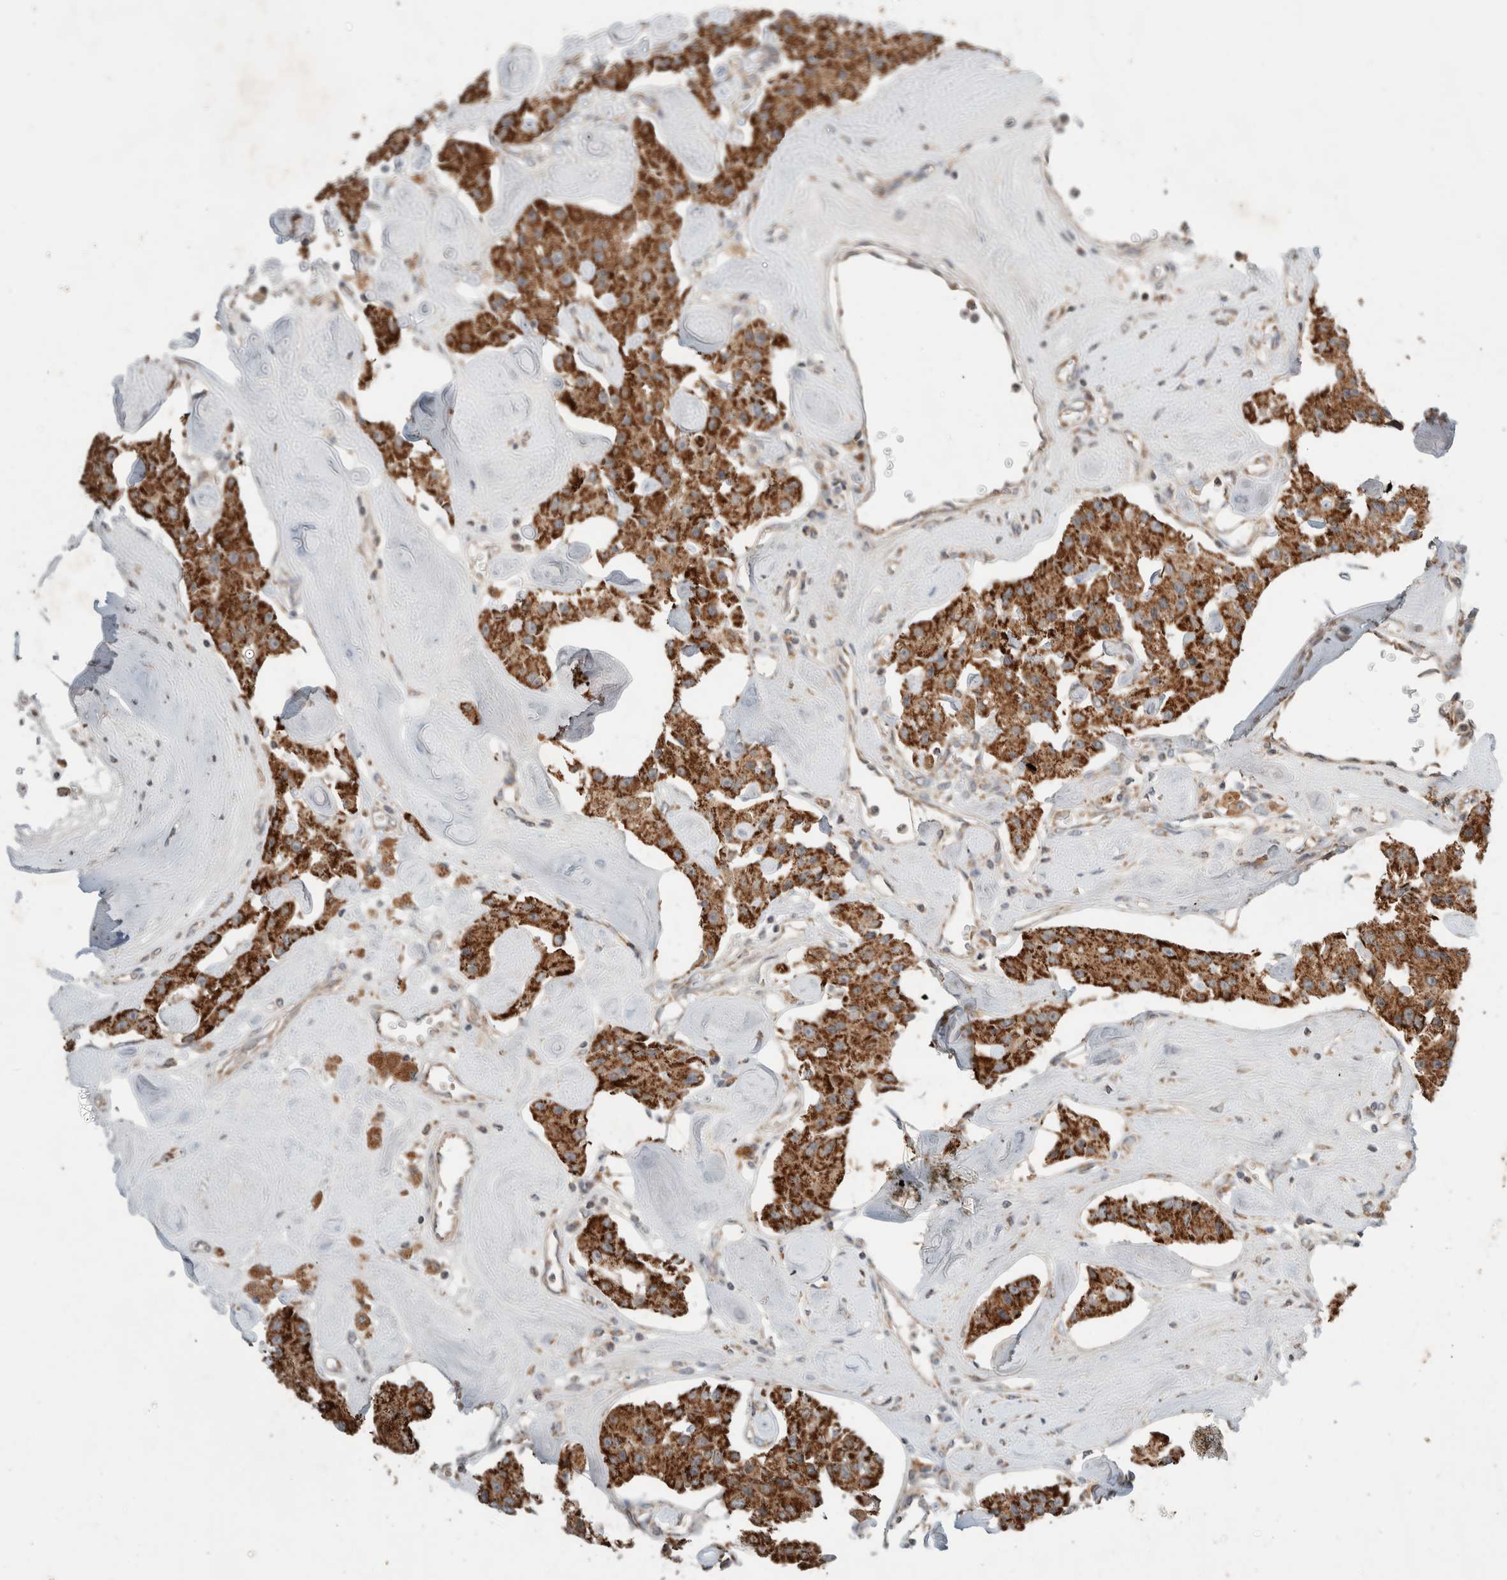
{"staining": {"intensity": "strong", "quantity": ">75%", "location": "cytoplasmic/membranous"}, "tissue": "carcinoid", "cell_type": "Tumor cells", "image_type": "cancer", "snomed": [{"axis": "morphology", "description": "Carcinoid, malignant, NOS"}, {"axis": "topography", "description": "Pancreas"}], "caption": "Protein expression analysis of carcinoid demonstrates strong cytoplasmic/membranous positivity in approximately >75% of tumor cells.", "gene": "AMPD1", "patient": {"sex": "male", "age": 41}}